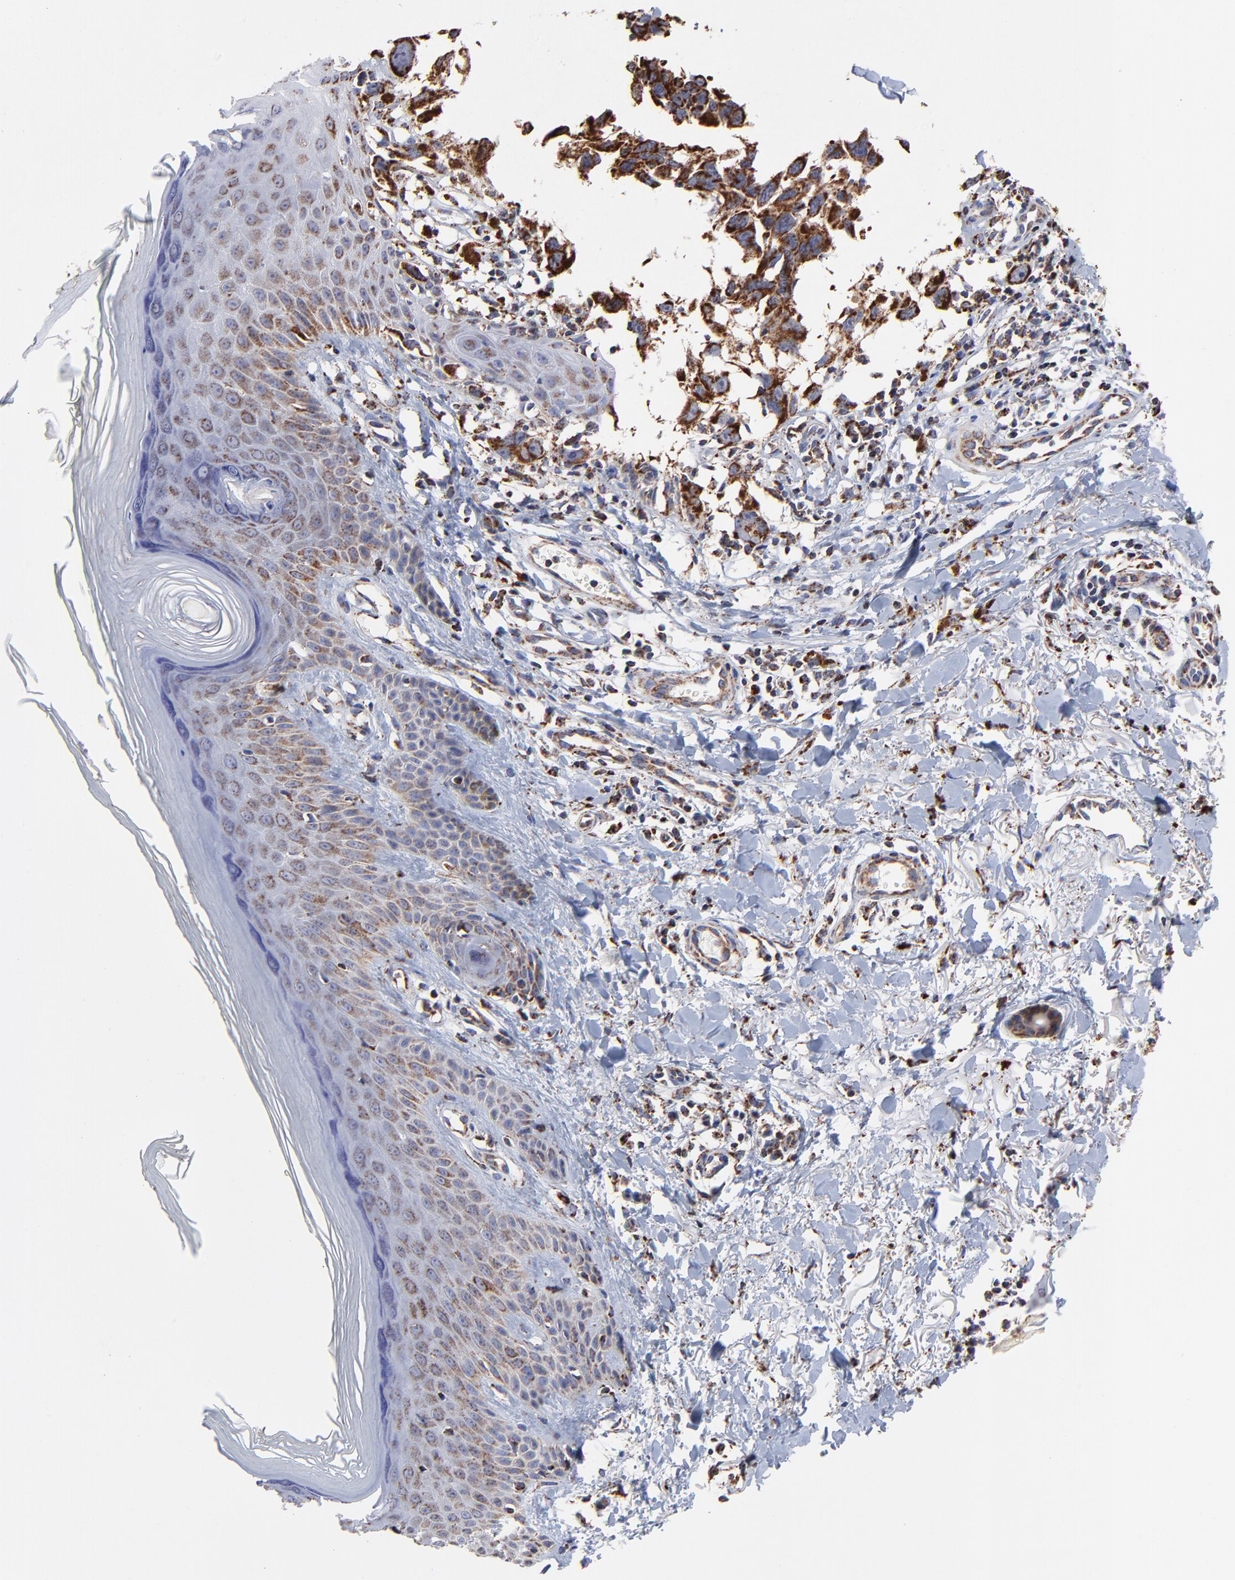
{"staining": {"intensity": "strong", "quantity": ">75%", "location": "cytoplasmic/membranous"}, "tissue": "melanoma", "cell_type": "Tumor cells", "image_type": "cancer", "snomed": [{"axis": "morphology", "description": "Malignant melanoma, NOS"}, {"axis": "topography", "description": "Skin"}], "caption": "Melanoma tissue displays strong cytoplasmic/membranous expression in about >75% of tumor cells (DAB IHC, brown staining for protein, blue staining for nuclei).", "gene": "SSBP1", "patient": {"sex": "female", "age": 77}}